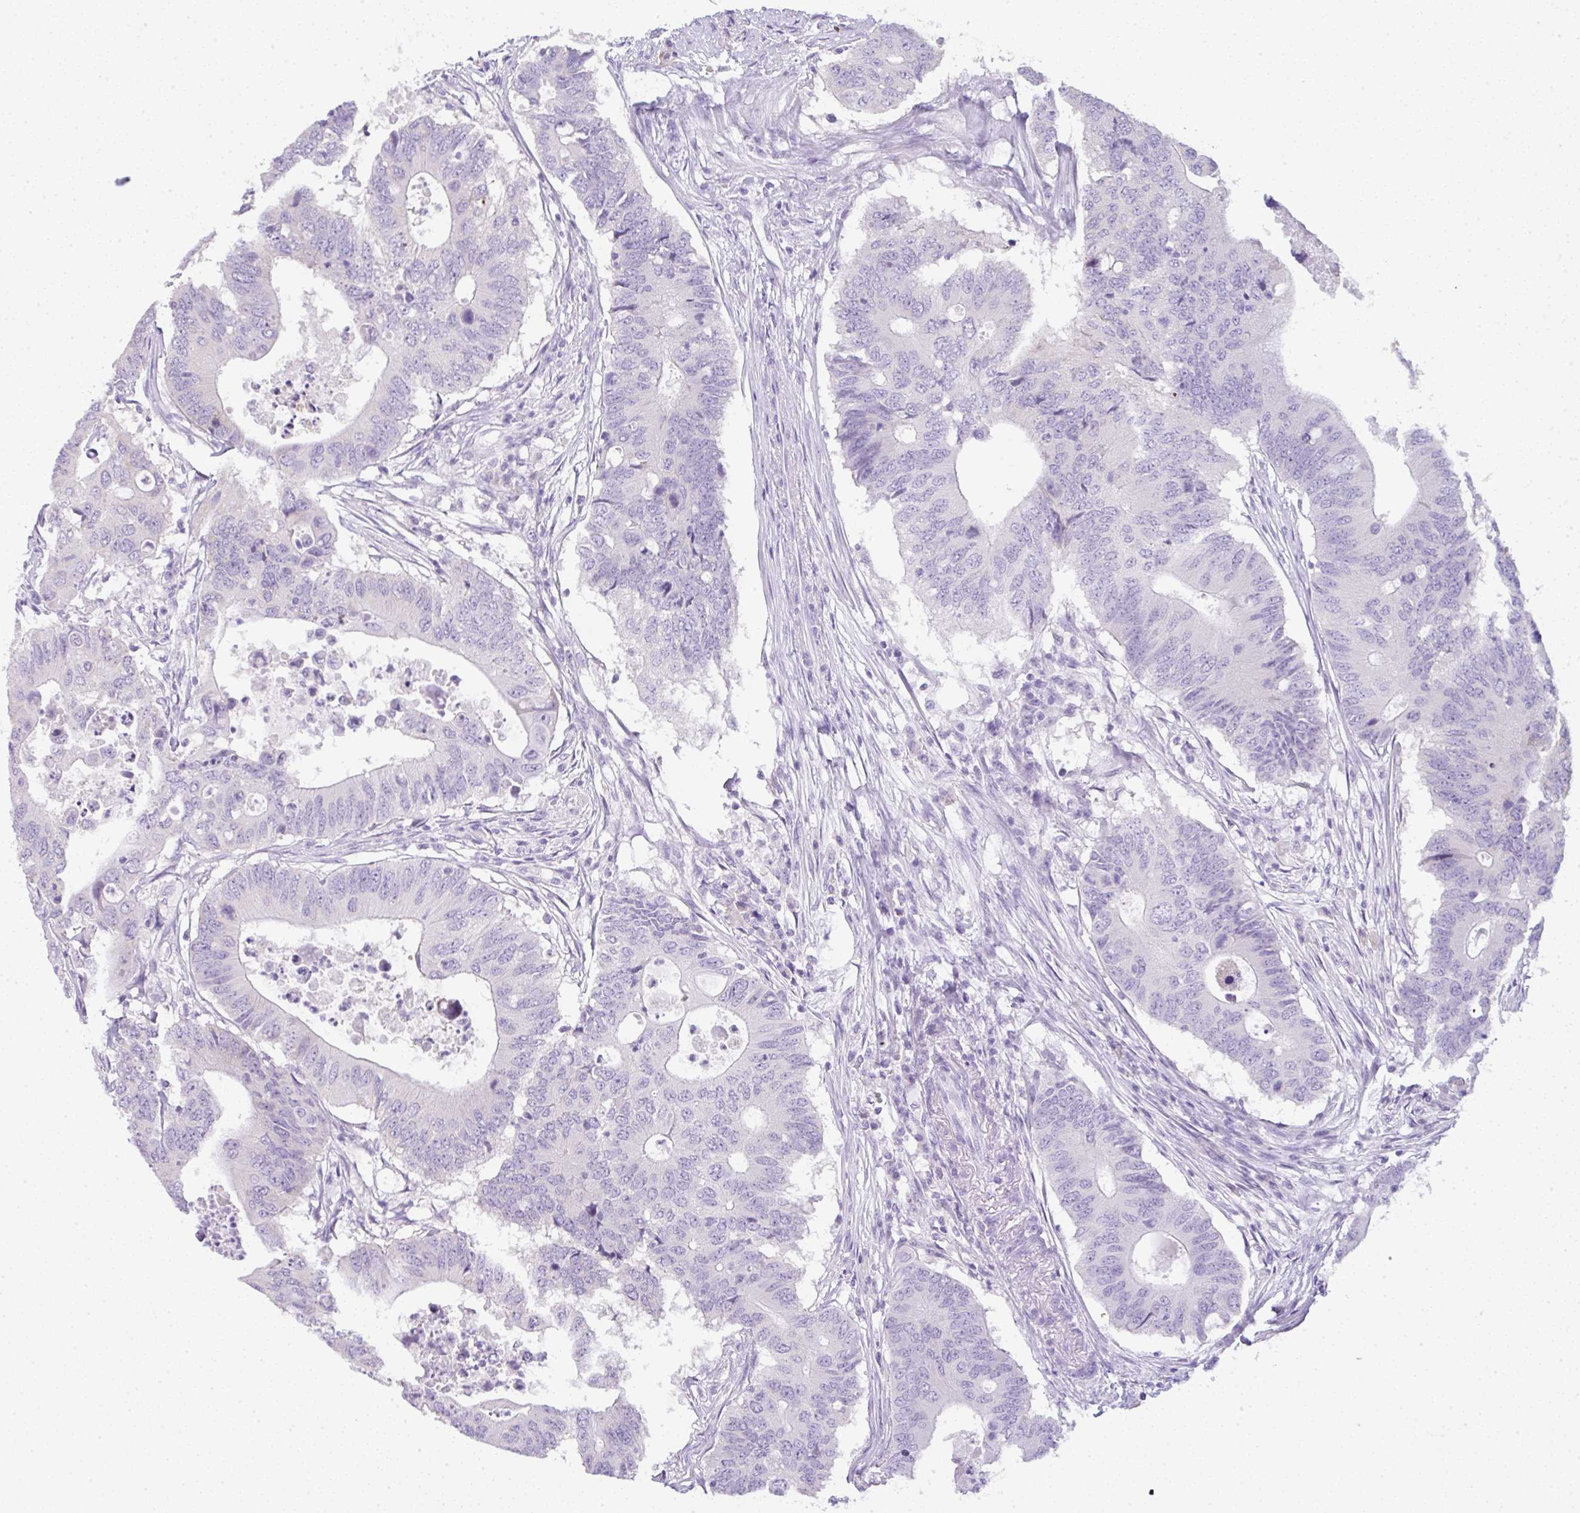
{"staining": {"intensity": "negative", "quantity": "none", "location": "none"}, "tissue": "colorectal cancer", "cell_type": "Tumor cells", "image_type": "cancer", "snomed": [{"axis": "morphology", "description": "Adenocarcinoma, NOS"}, {"axis": "topography", "description": "Colon"}], "caption": "A high-resolution photomicrograph shows immunohistochemistry staining of colorectal cancer (adenocarcinoma), which reveals no significant positivity in tumor cells.", "gene": "LPAR4", "patient": {"sex": "male", "age": 71}}